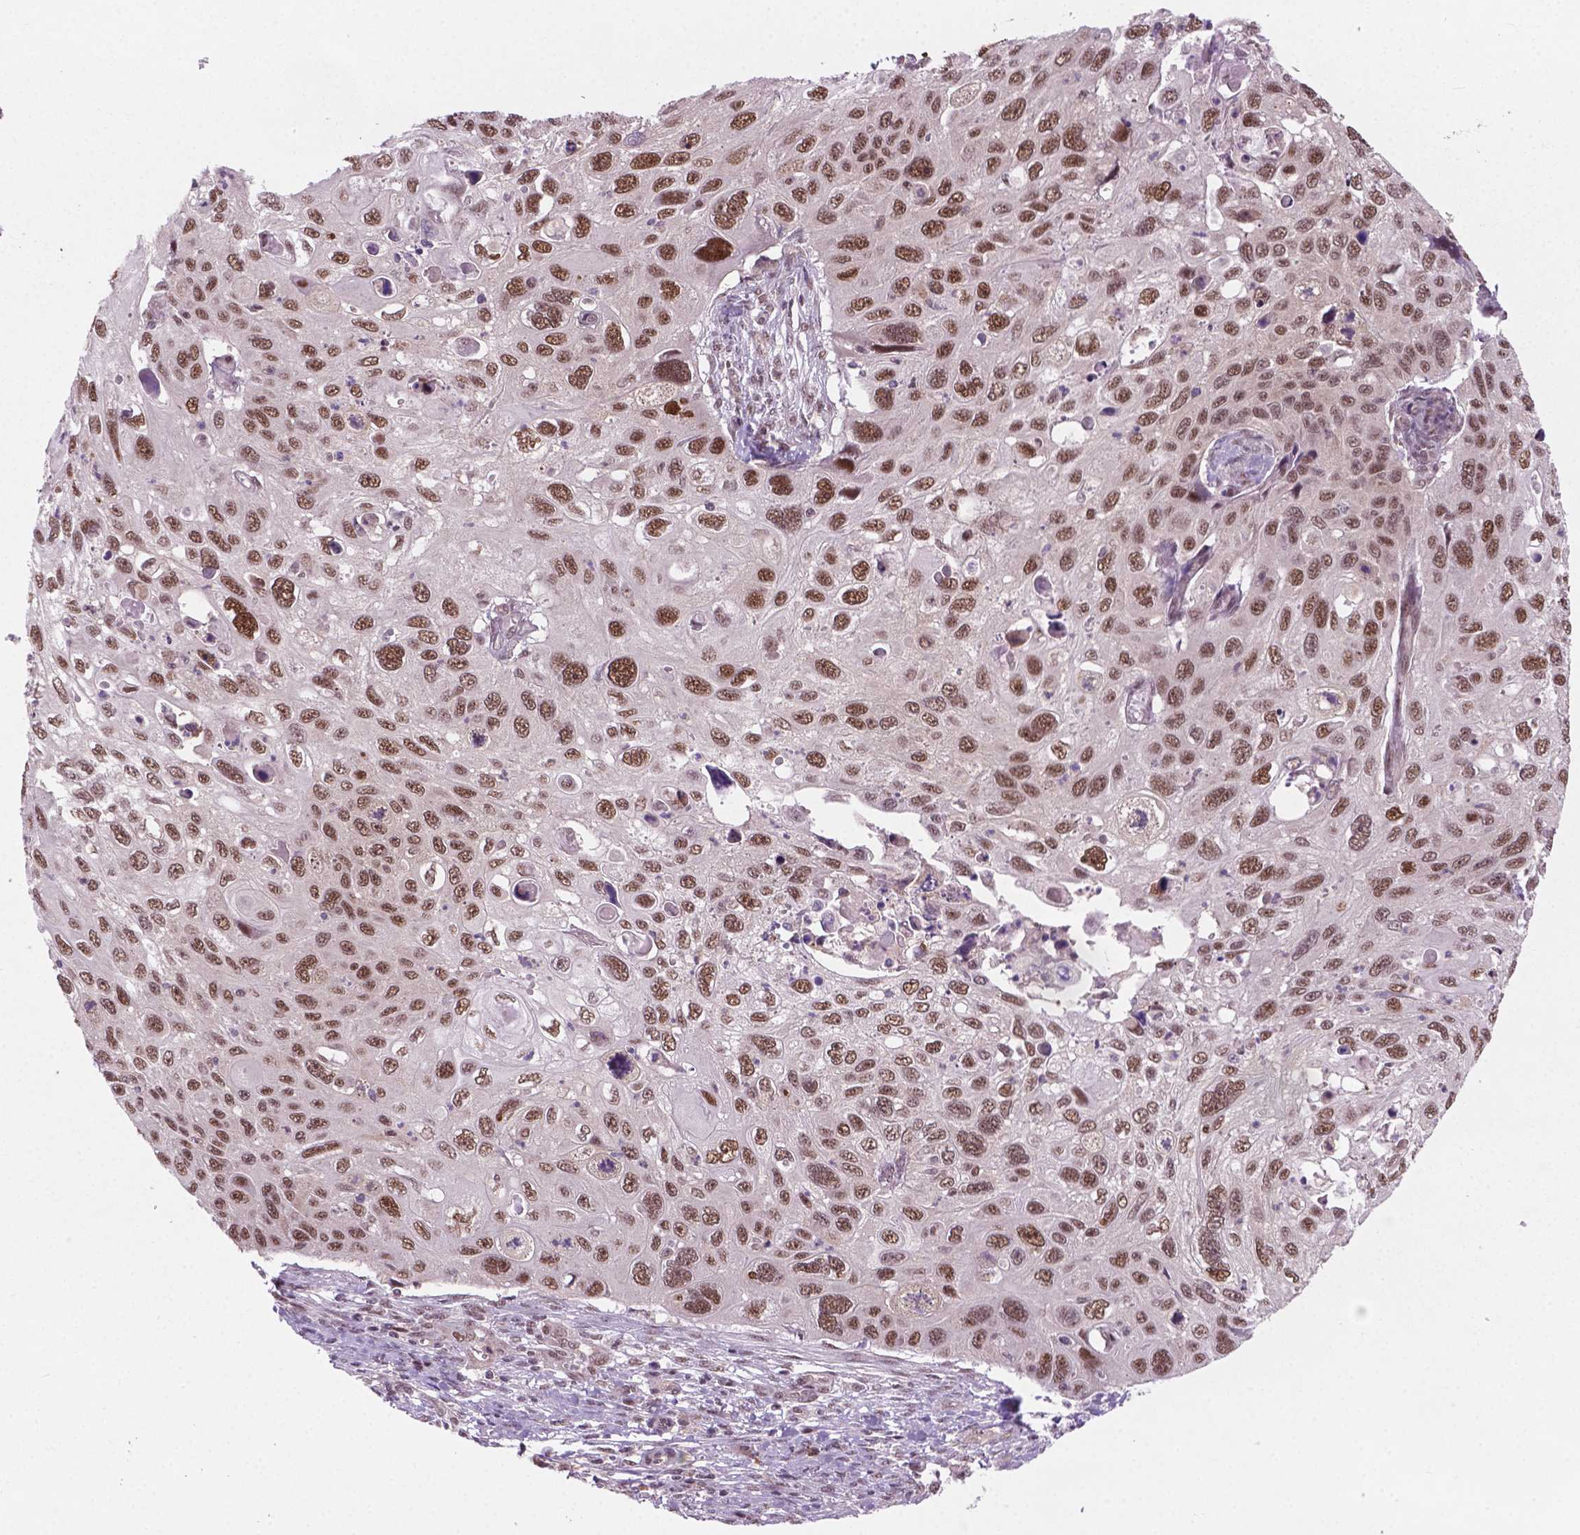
{"staining": {"intensity": "moderate", "quantity": ">75%", "location": "nuclear"}, "tissue": "cervical cancer", "cell_type": "Tumor cells", "image_type": "cancer", "snomed": [{"axis": "morphology", "description": "Squamous cell carcinoma, NOS"}, {"axis": "topography", "description": "Cervix"}], "caption": "This histopathology image exhibits immunohistochemistry (IHC) staining of human squamous cell carcinoma (cervical), with medium moderate nuclear staining in approximately >75% of tumor cells.", "gene": "PHAX", "patient": {"sex": "female", "age": 70}}